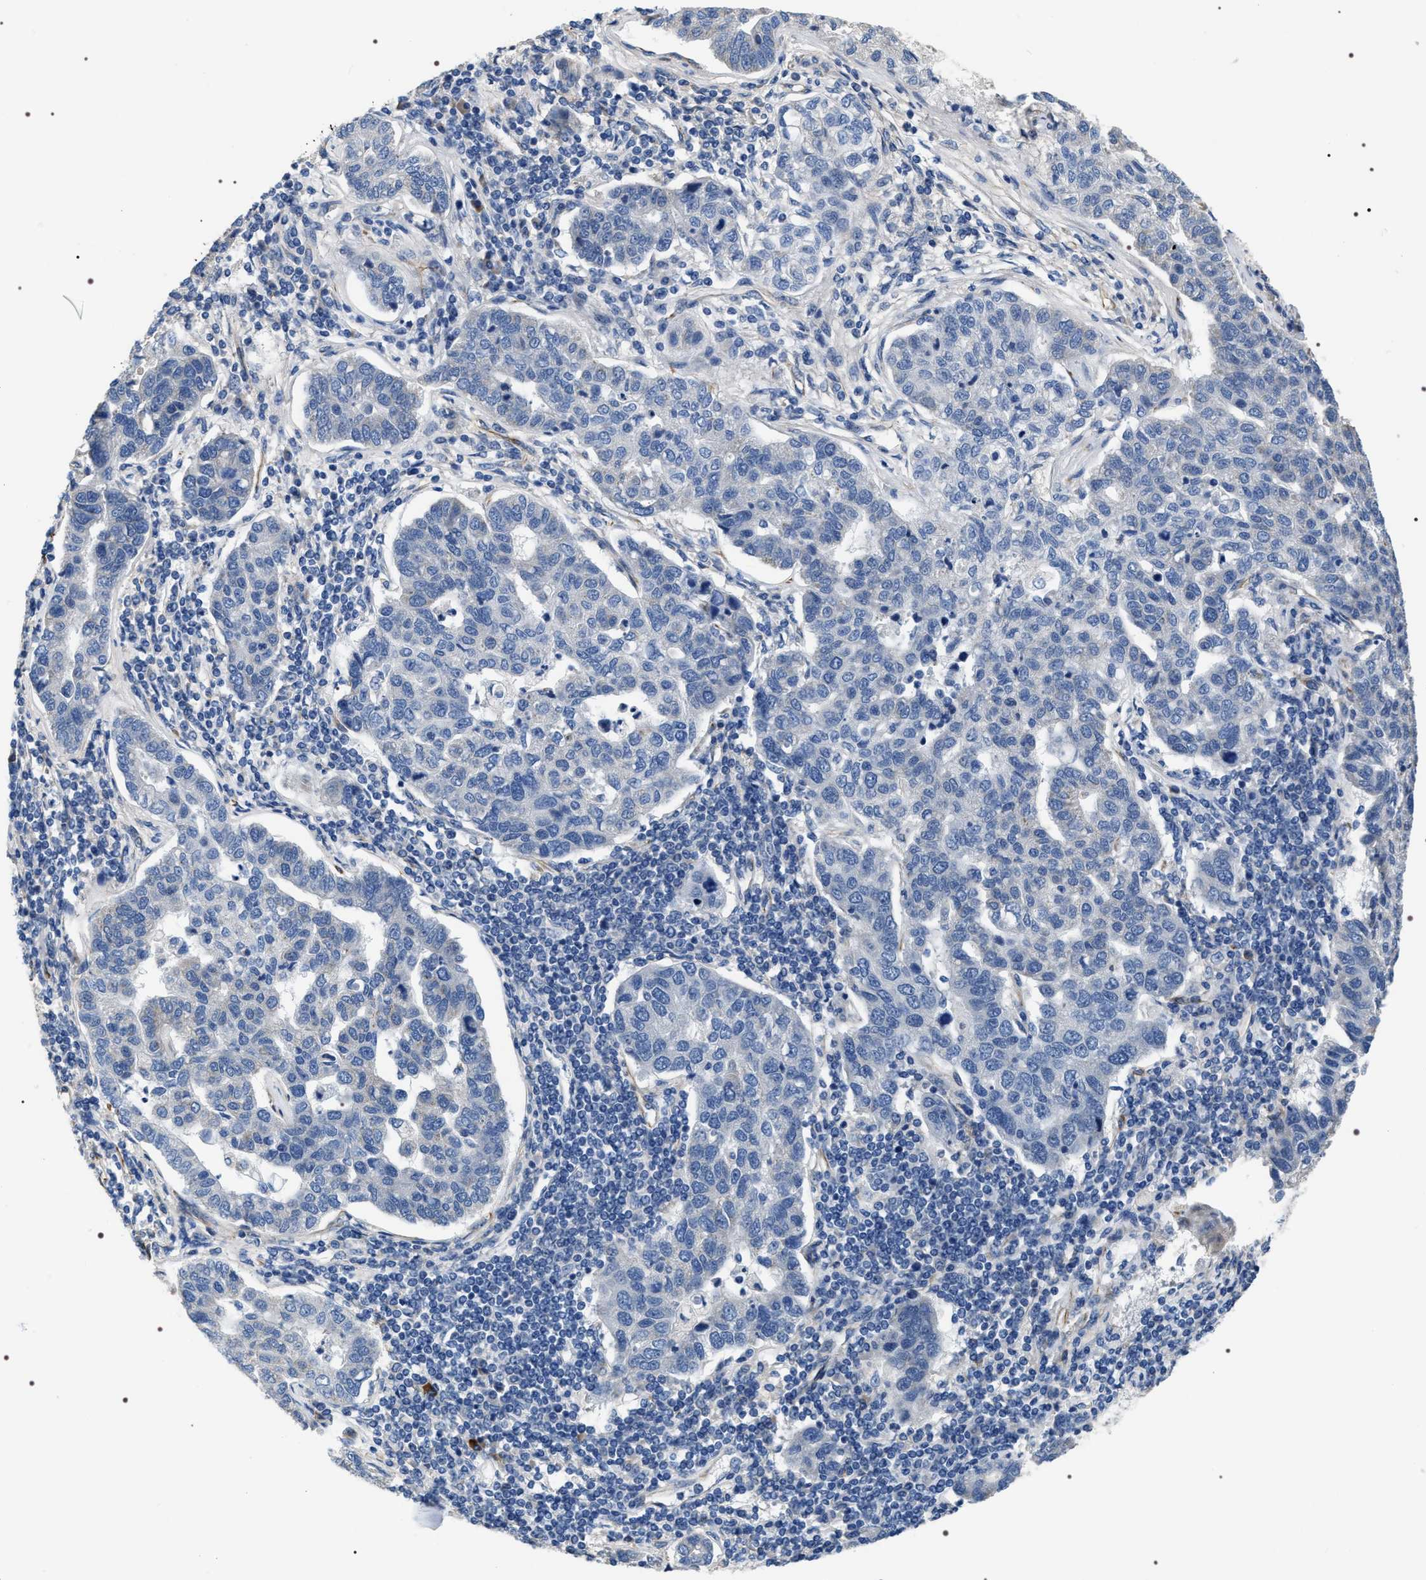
{"staining": {"intensity": "negative", "quantity": "none", "location": "none"}, "tissue": "pancreatic cancer", "cell_type": "Tumor cells", "image_type": "cancer", "snomed": [{"axis": "morphology", "description": "Adenocarcinoma, NOS"}, {"axis": "topography", "description": "Pancreas"}], "caption": "The IHC micrograph has no significant staining in tumor cells of adenocarcinoma (pancreatic) tissue.", "gene": "PKD1L1", "patient": {"sex": "female", "age": 61}}